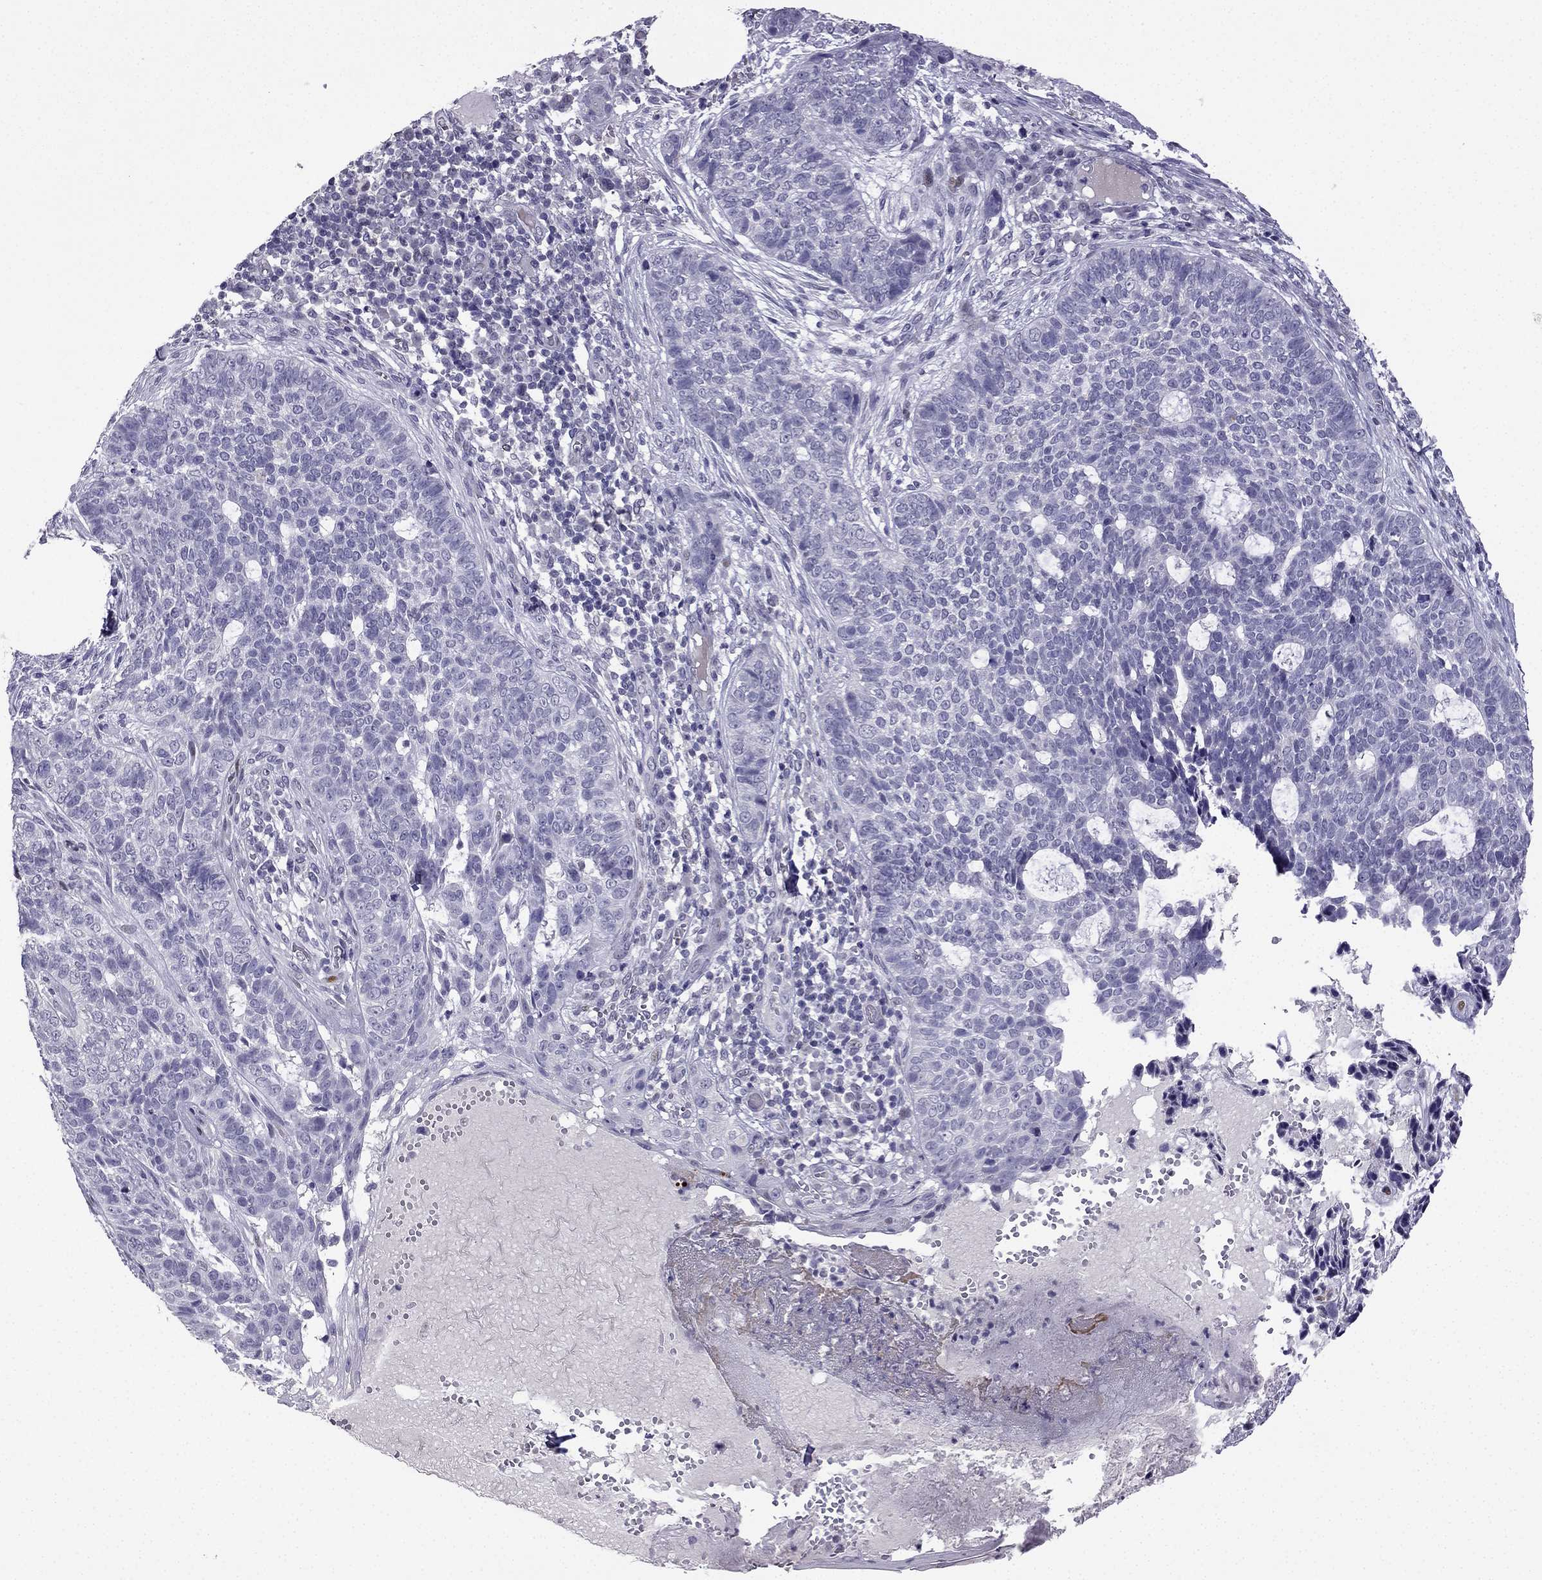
{"staining": {"intensity": "negative", "quantity": "none", "location": "none"}, "tissue": "skin cancer", "cell_type": "Tumor cells", "image_type": "cancer", "snomed": [{"axis": "morphology", "description": "Basal cell carcinoma"}, {"axis": "topography", "description": "Skin"}], "caption": "DAB (3,3'-diaminobenzidine) immunohistochemical staining of skin basal cell carcinoma shows no significant positivity in tumor cells.", "gene": "CFAP70", "patient": {"sex": "female", "age": 69}}